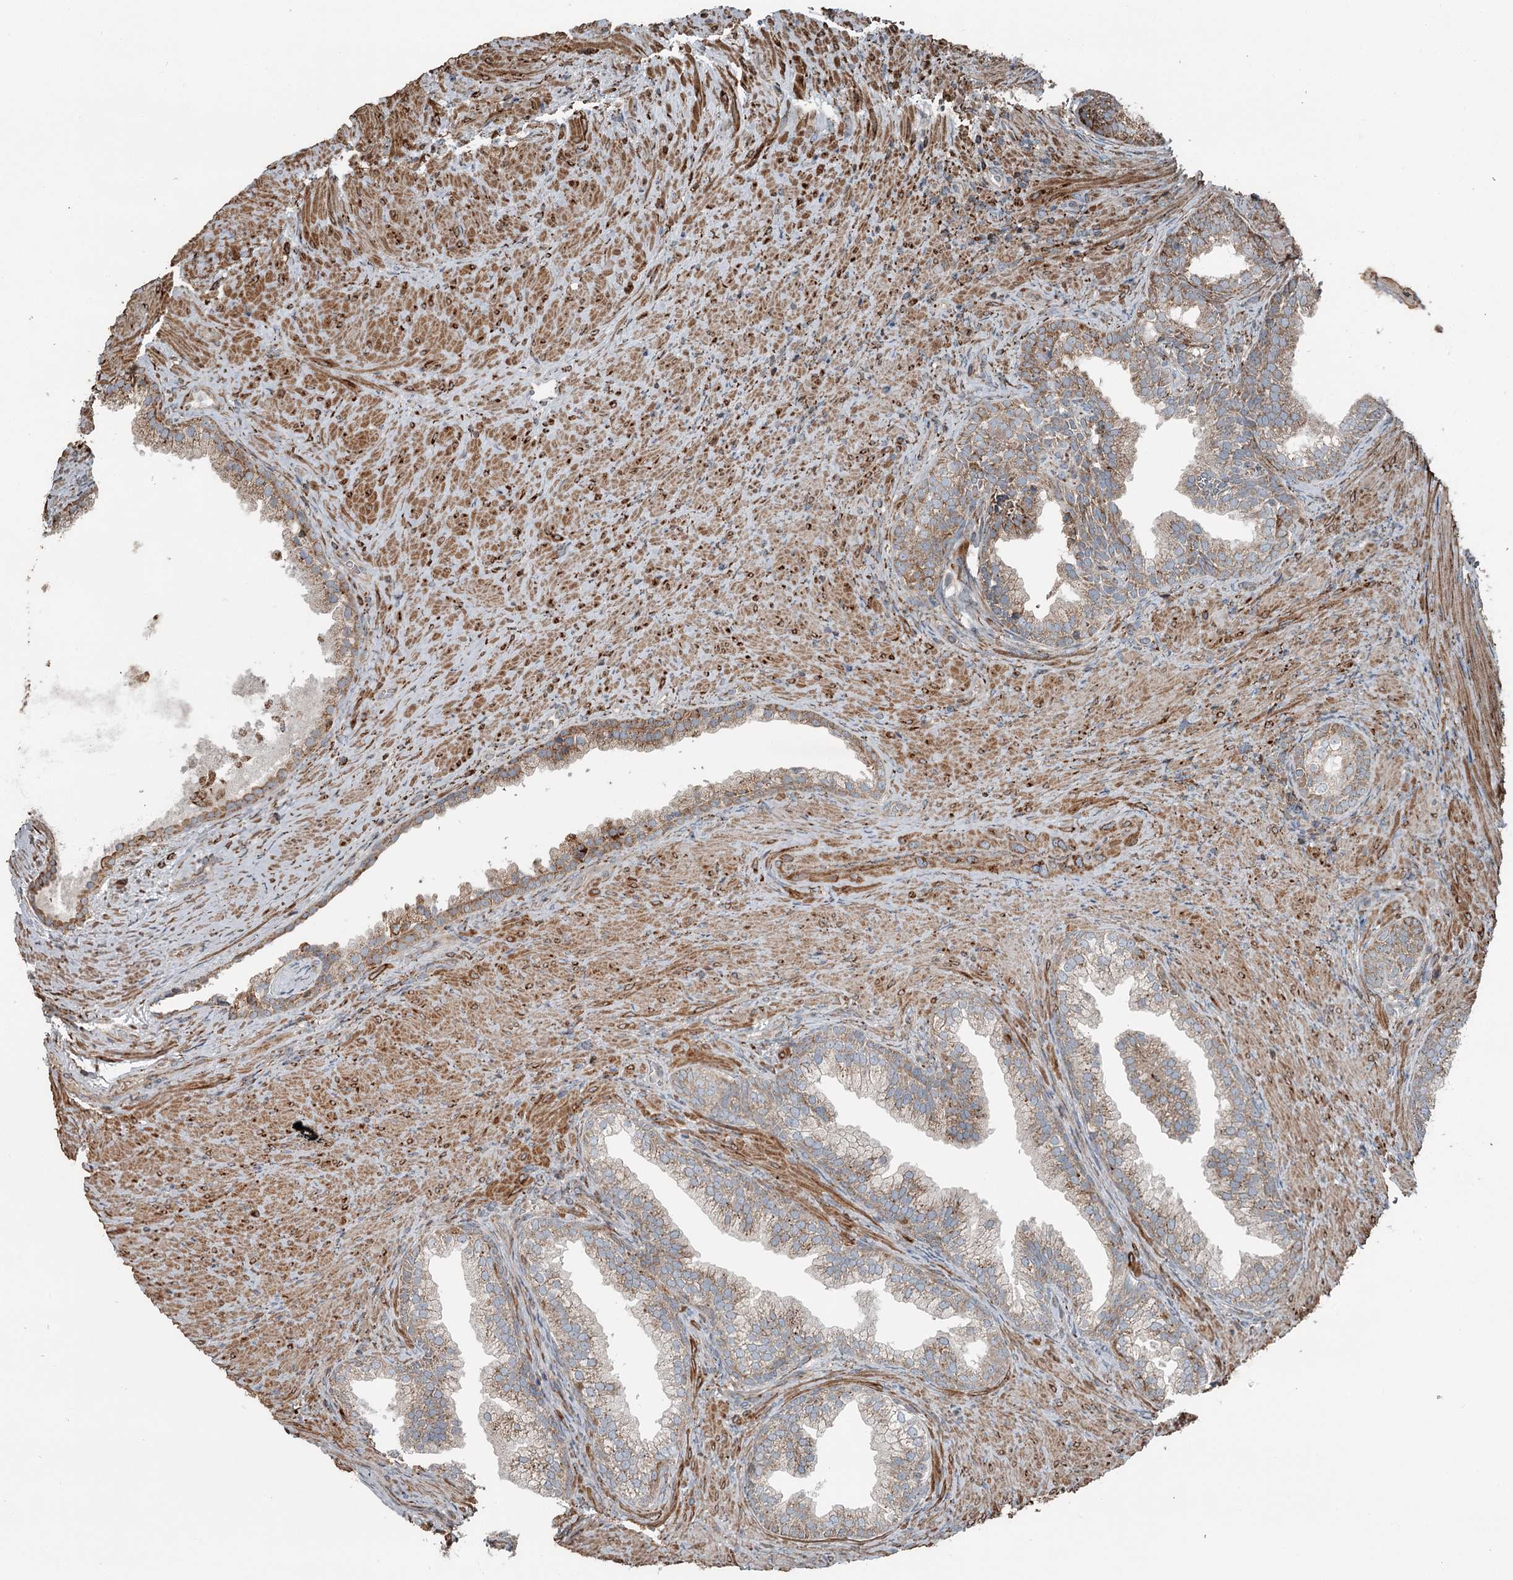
{"staining": {"intensity": "moderate", "quantity": ">75%", "location": "cytoplasmic/membranous"}, "tissue": "prostate", "cell_type": "Glandular cells", "image_type": "normal", "snomed": [{"axis": "morphology", "description": "Normal tissue, NOS"}, {"axis": "topography", "description": "Prostate"}], "caption": "This photomicrograph displays IHC staining of normal prostate, with medium moderate cytoplasmic/membranous expression in approximately >75% of glandular cells.", "gene": "RASSF8", "patient": {"sex": "male", "age": 76}}